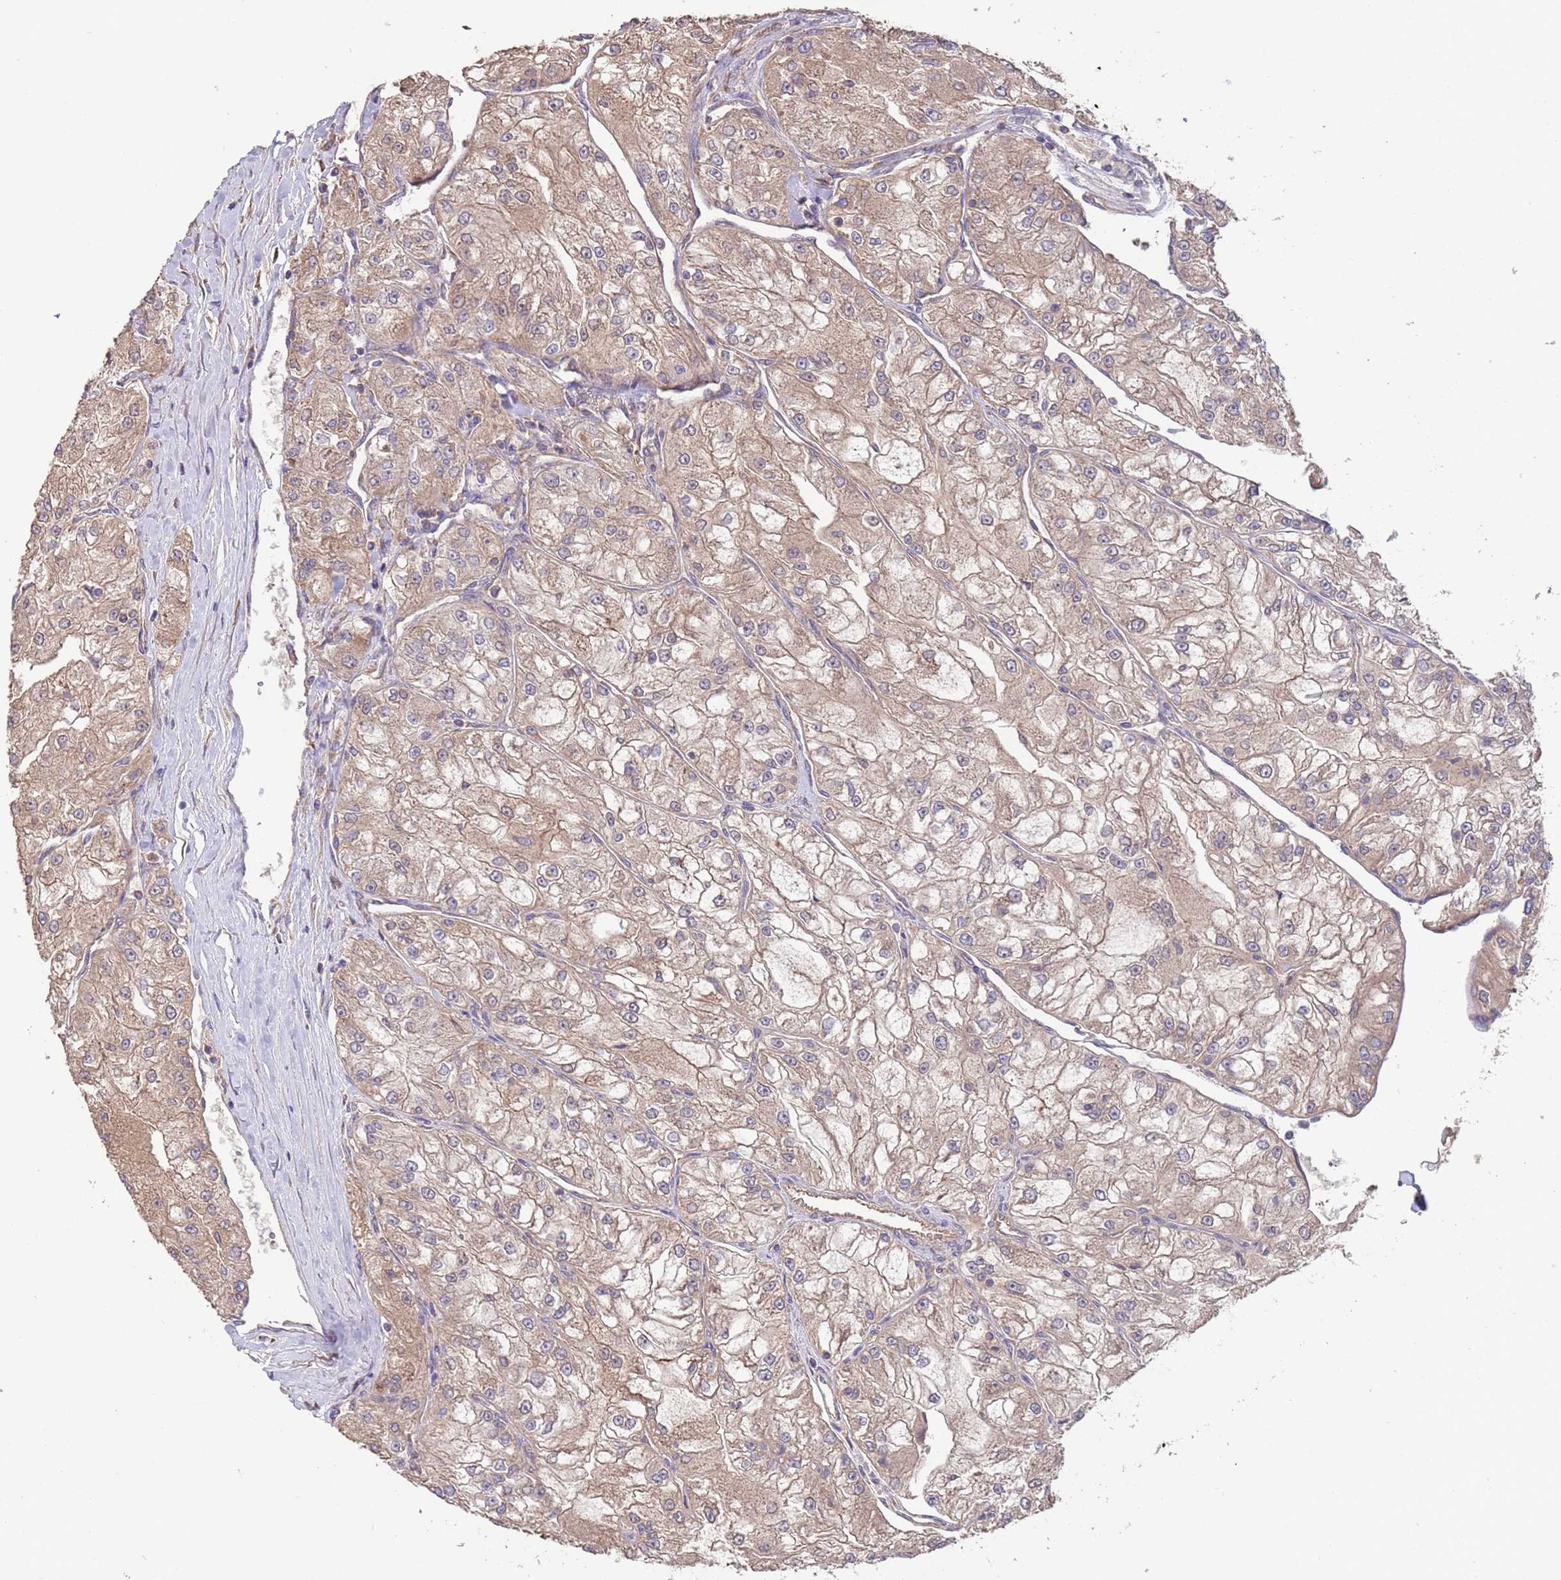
{"staining": {"intensity": "weak", "quantity": ">75%", "location": "cytoplasmic/membranous"}, "tissue": "renal cancer", "cell_type": "Tumor cells", "image_type": "cancer", "snomed": [{"axis": "morphology", "description": "Adenocarcinoma, NOS"}, {"axis": "topography", "description": "Kidney"}], "caption": "About >75% of tumor cells in human renal cancer (adenocarcinoma) display weak cytoplasmic/membranous protein staining as visualized by brown immunohistochemical staining.", "gene": "EEF1AKMT1", "patient": {"sex": "female", "age": 72}}